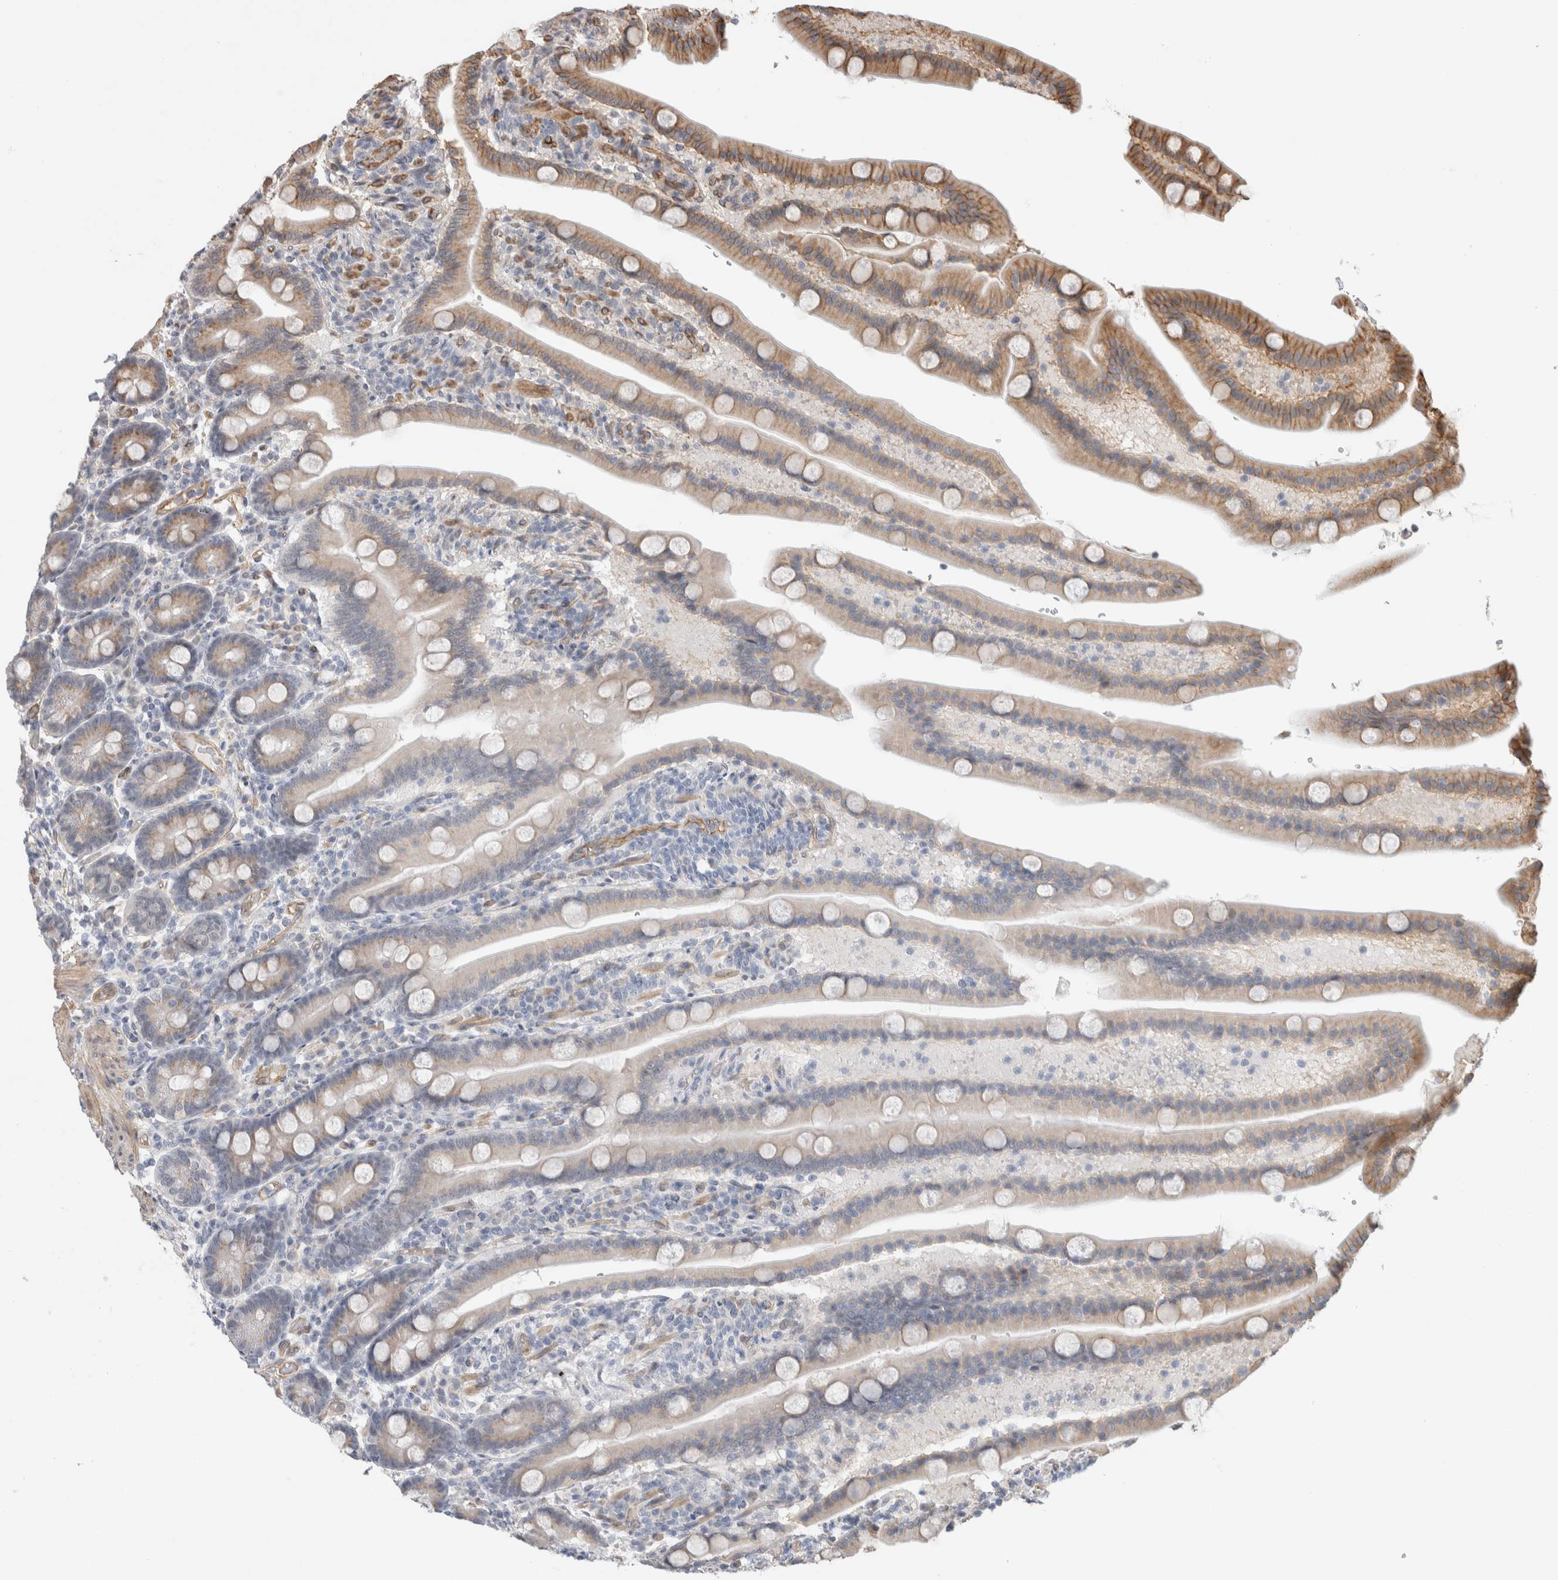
{"staining": {"intensity": "moderate", "quantity": "25%-75%", "location": "cytoplasmic/membranous"}, "tissue": "duodenum", "cell_type": "Glandular cells", "image_type": "normal", "snomed": [{"axis": "morphology", "description": "Normal tissue, NOS"}, {"axis": "topography", "description": "Duodenum"}], "caption": "About 25%-75% of glandular cells in unremarkable human duodenum display moderate cytoplasmic/membranous protein staining as visualized by brown immunohistochemical staining.", "gene": "CAAP1", "patient": {"sex": "male", "age": 54}}